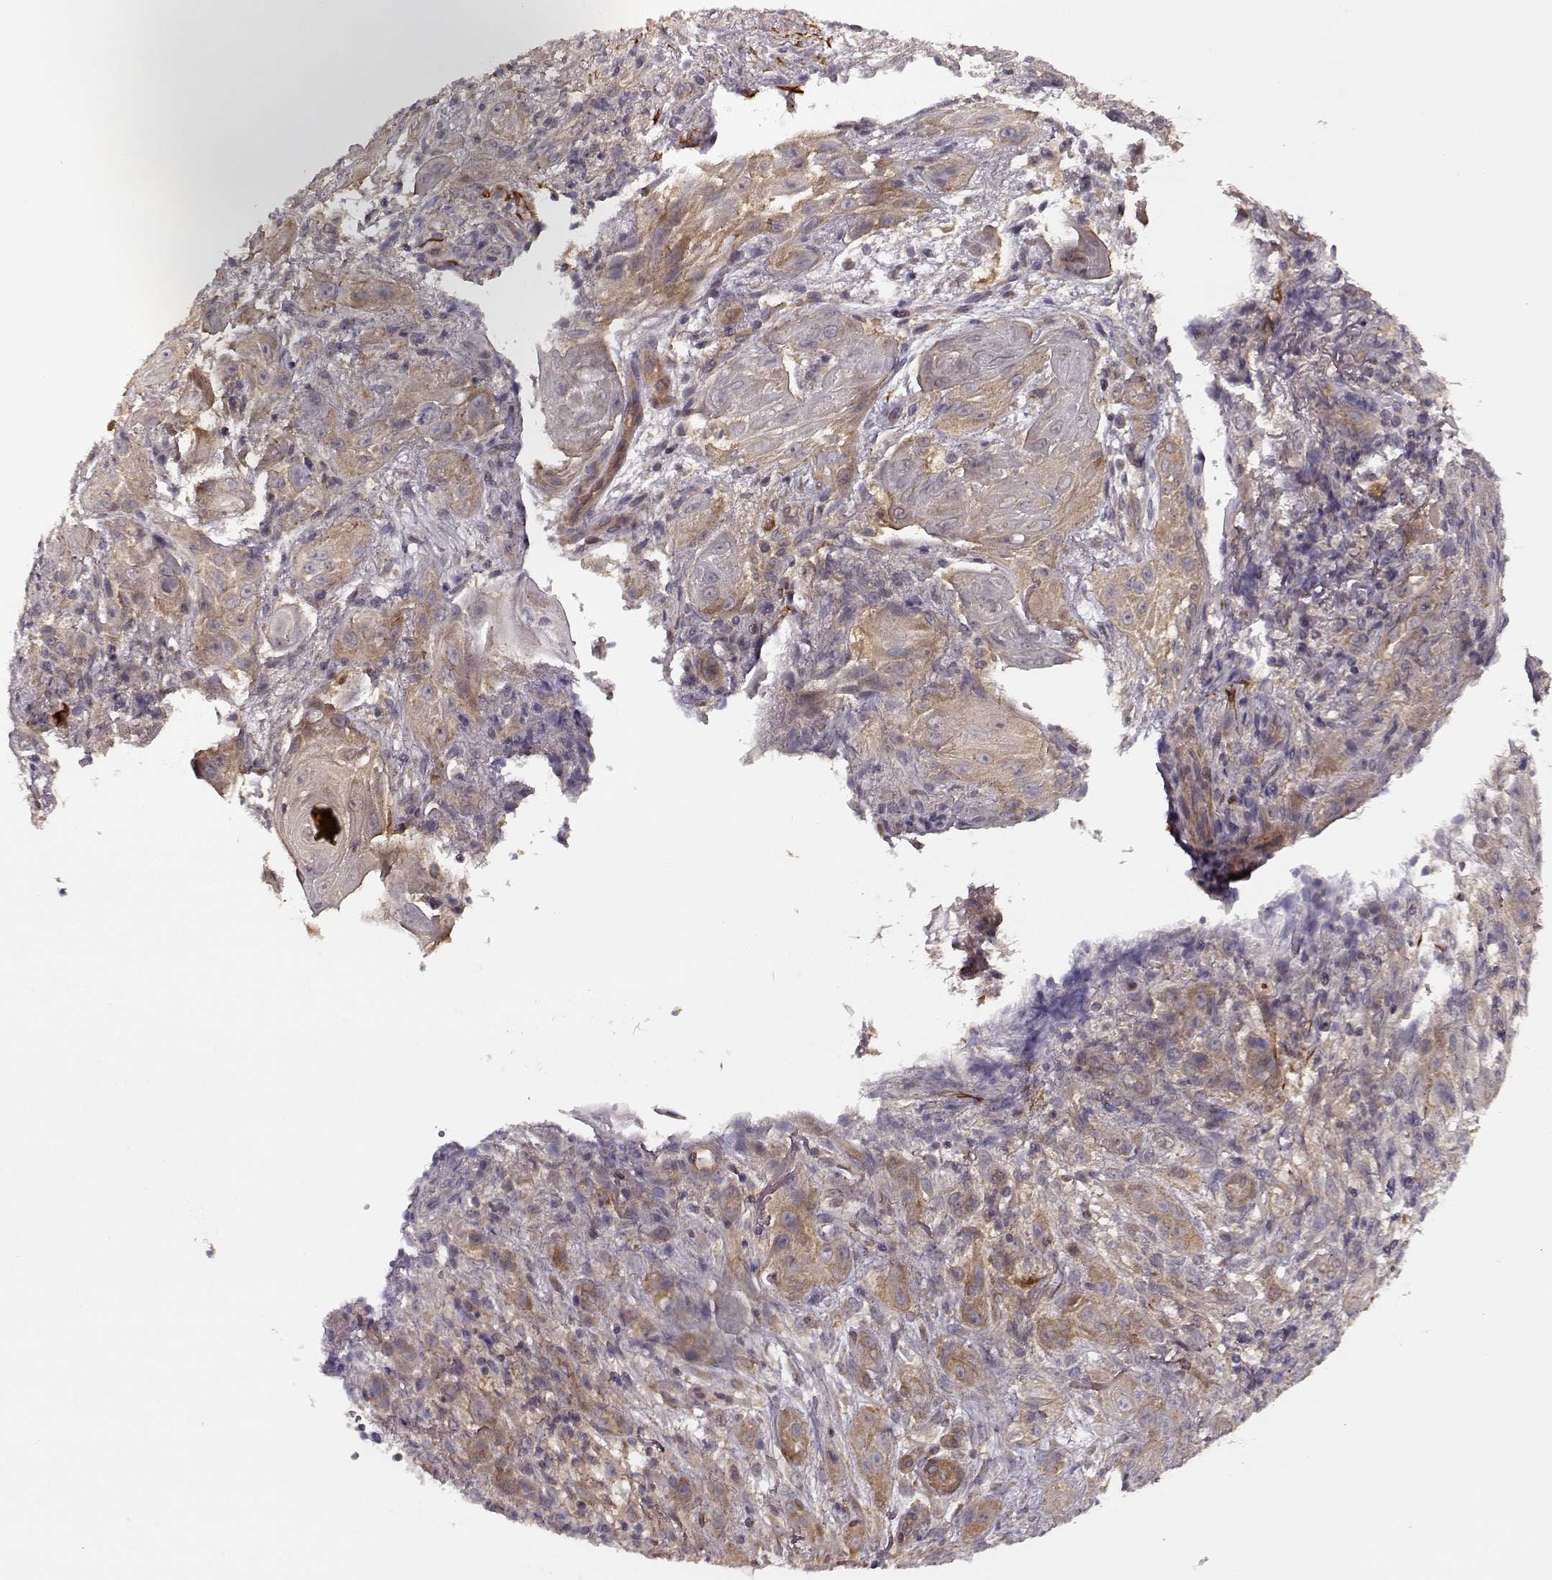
{"staining": {"intensity": "moderate", "quantity": "<25%", "location": "cytoplasmic/membranous"}, "tissue": "skin cancer", "cell_type": "Tumor cells", "image_type": "cancer", "snomed": [{"axis": "morphology", "description": "Squamous cell carcinoma, NOS"}, {"axis": "topography", "description": "Skin"}], "caption": "IHC micrograph of neoplastic tissue: human skin cancer stained using IHC displays low levels of moderate protein expression localized specifically in the cytoplasmic/membranous of tumor cells, appearing as a cytoplasmic/membranous brown color.", "gene": "SLAIN2", "patient": {"sex": "male", "age": 62}}